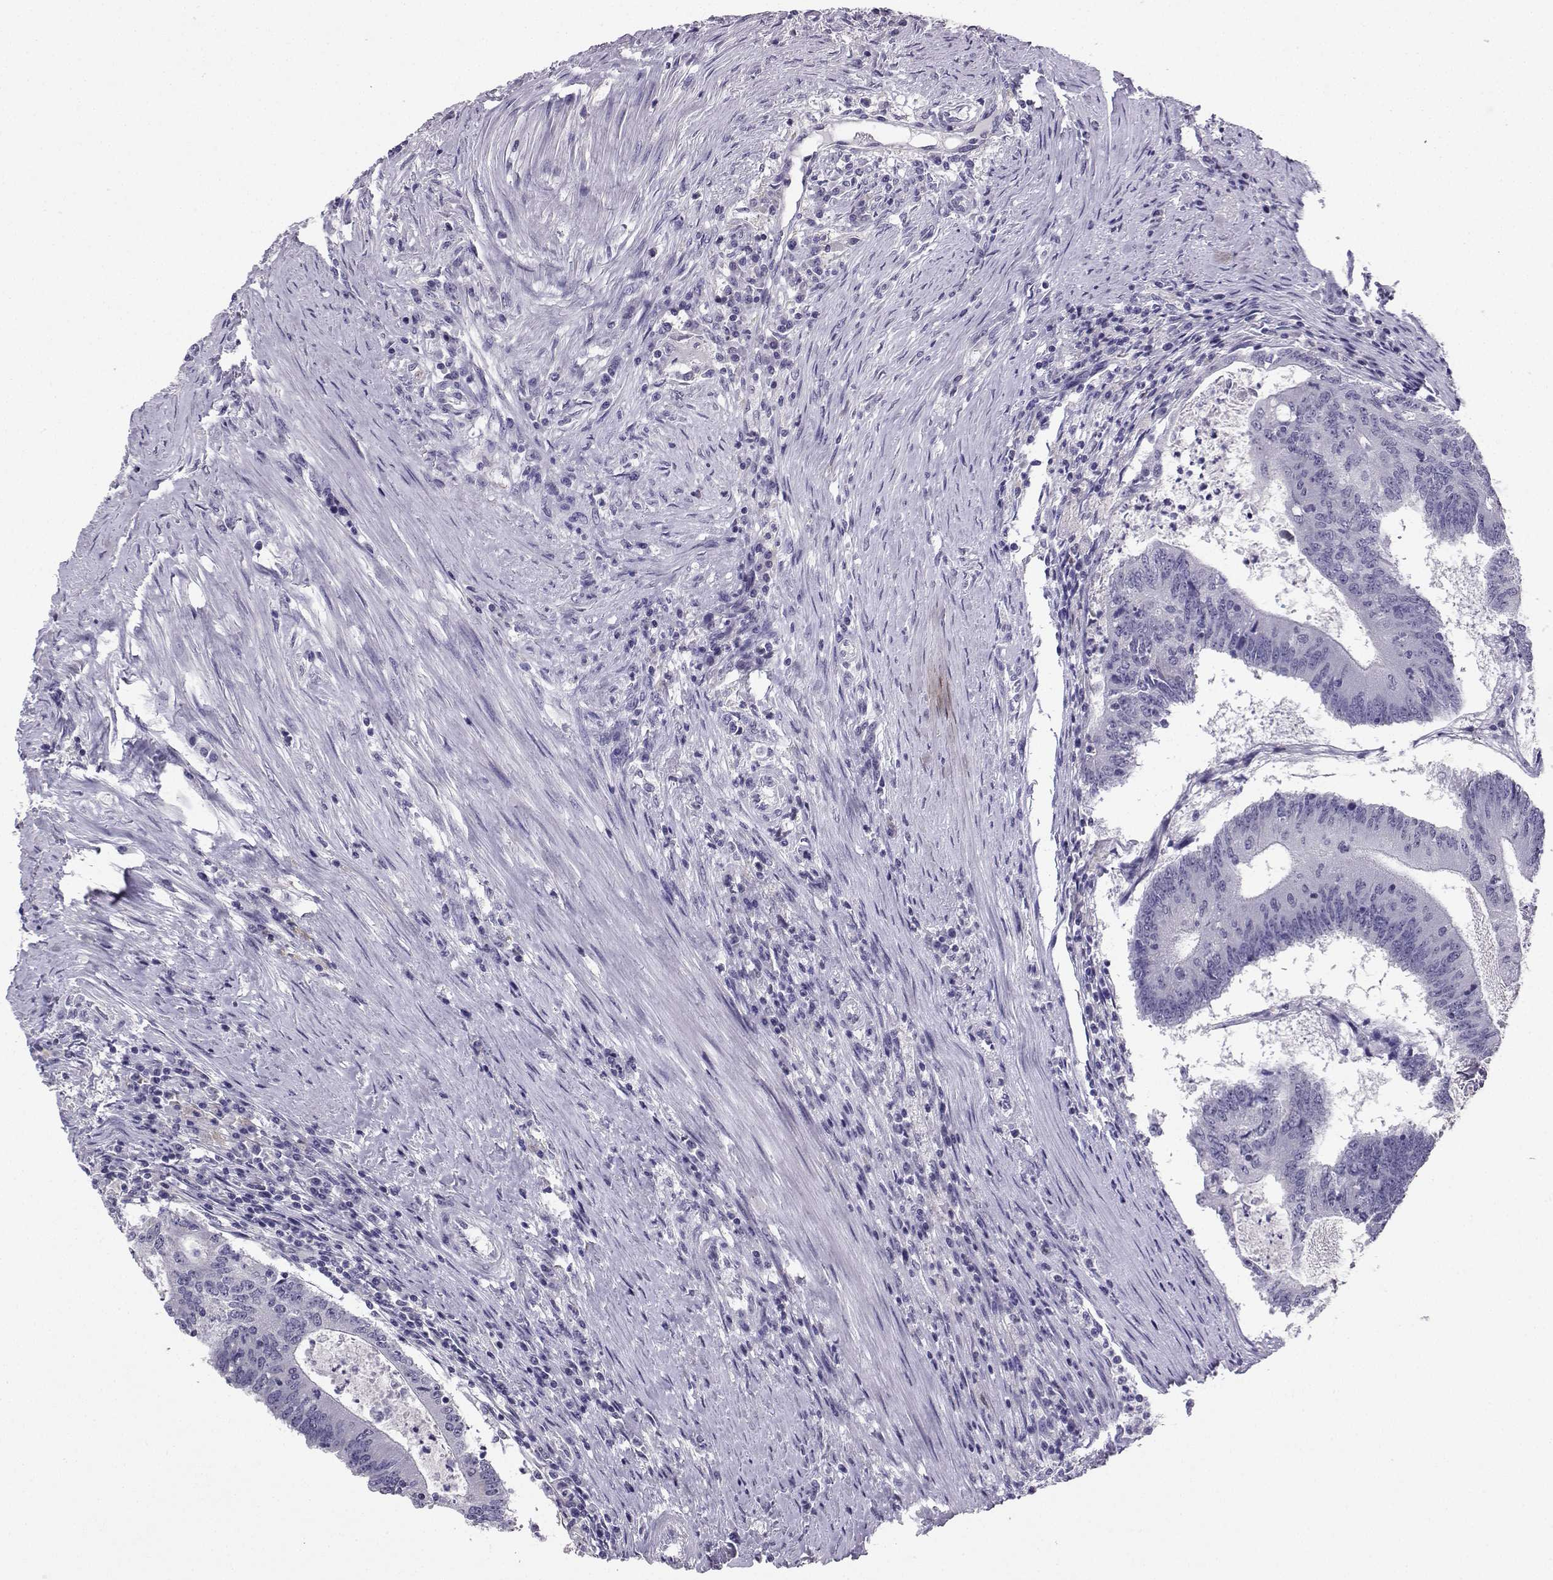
{"staining": {"intensity": "negative", "quantity": "none", "location": "none"}, "tissue": "colorectal cancer", "cell_type": "Tumor cells", "image_type": "cancer", "snomed": [{"axis": "morphology", "description": "Adenocarcinoma, NOS"}, {"axis": "topography", "description": "Colon"}], "caption": "Colorectal cancer was stained to show a protein in brown. There is no significant expression in tumor cells. (Brightfield microscopy of DAB IHC at high magnification).", "gene": "TBR1", "patient": {"sex": "female", "age": 70}}